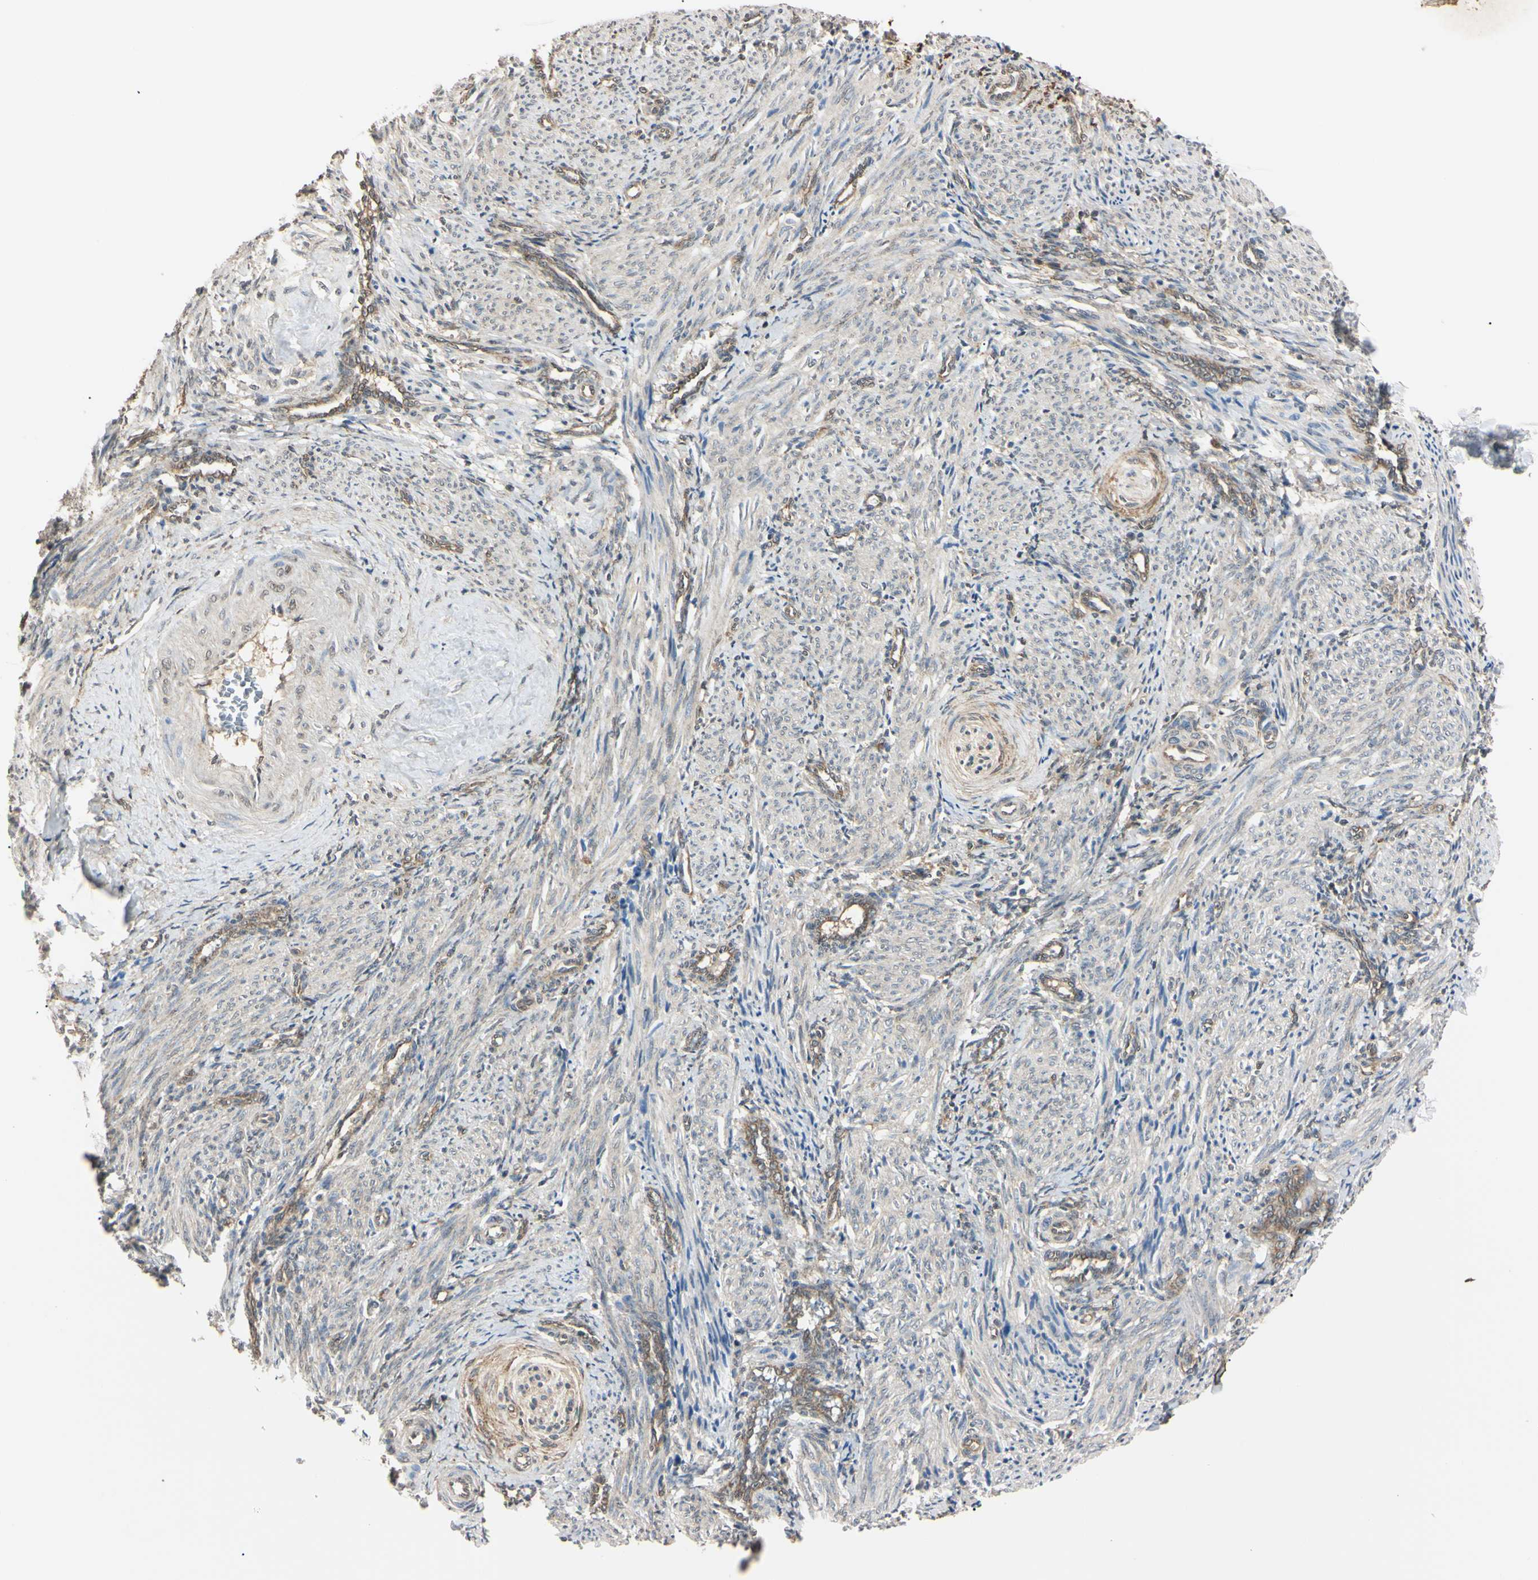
{"staining": {"intensity": "weak", "quantity": "<25%", "location": "cytoplasmic/membranous"}, "tissue": "smooth muscle", "cell_type": "Smooth muscle cells", "image_type": "normal", "snomed": [{"axis": "morphology", "description": "Normal tissue, NOS"}, {"axis": "topography", "description": "Endometrium"}], "caption": "DAB (3,3'-diaminobenzidine) immunohistochemical staining of benign human smooth muscle displays no significant expression in smooth muscle cells.", "gene": "EPN1", "patient": {"sex": "female", "age": 33}}